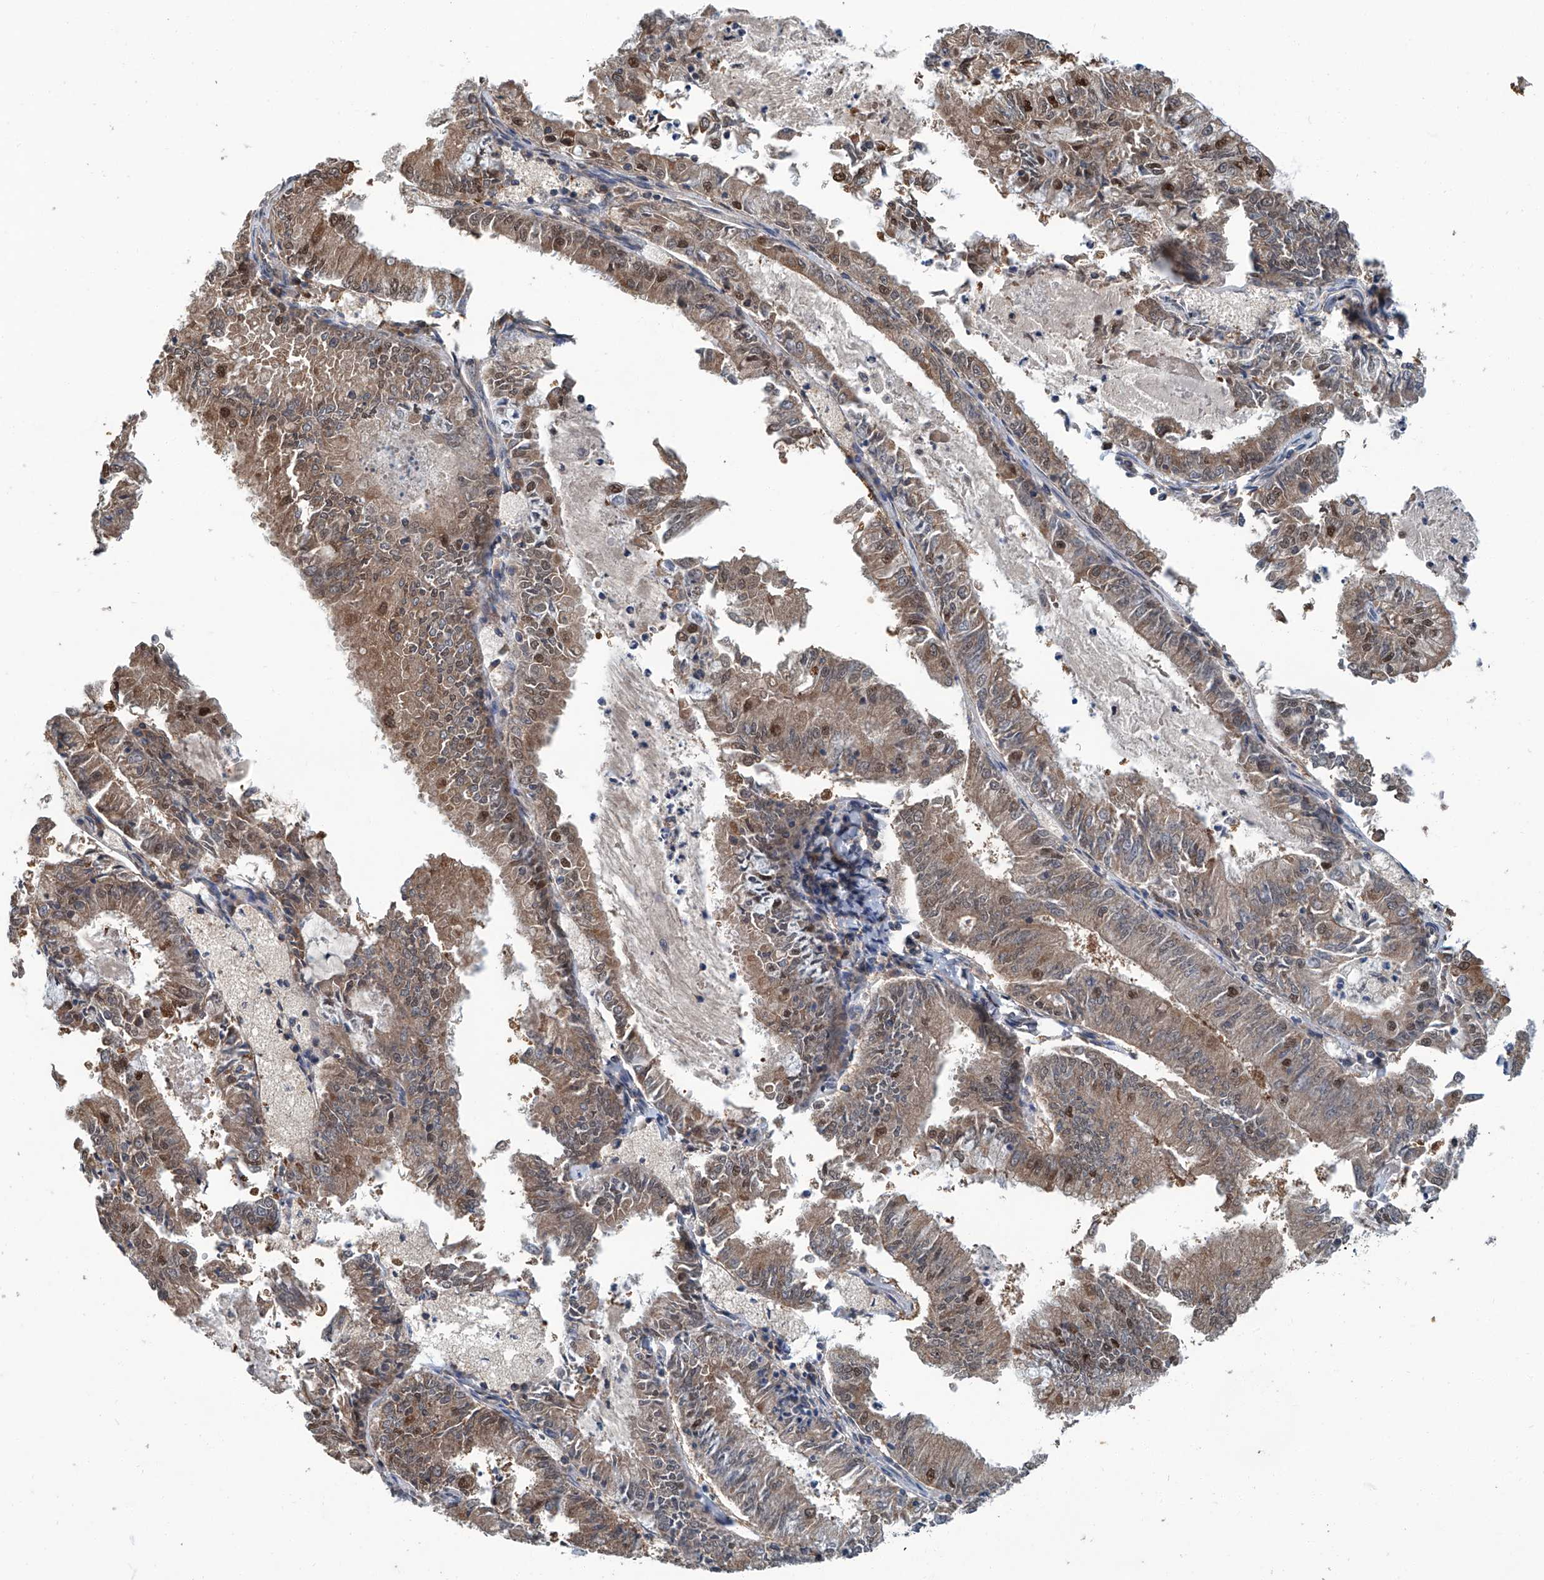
{"staining": {"intensity": "moderate", "quantity": ">75%", "location": "cytoplasmic/membranous,nuclear"}, "tissue": "endometrial cancer", "cell_type": "Tumor cells", "image_type": "cancer", "snomed": [{"axis": "morphology", "description": "Adenocarcinoma, NOS"}, {"axis": "topography", "description": "Endometrium"}], "caption": "Human endometrial cancer stained for a protein (brown) reveals moderate cytoplasmic/membranous and nuclear positive staining in about >75% of tumor cells.", "gene": "CLK1", "patient": {"sex": "female", "age": 57}}